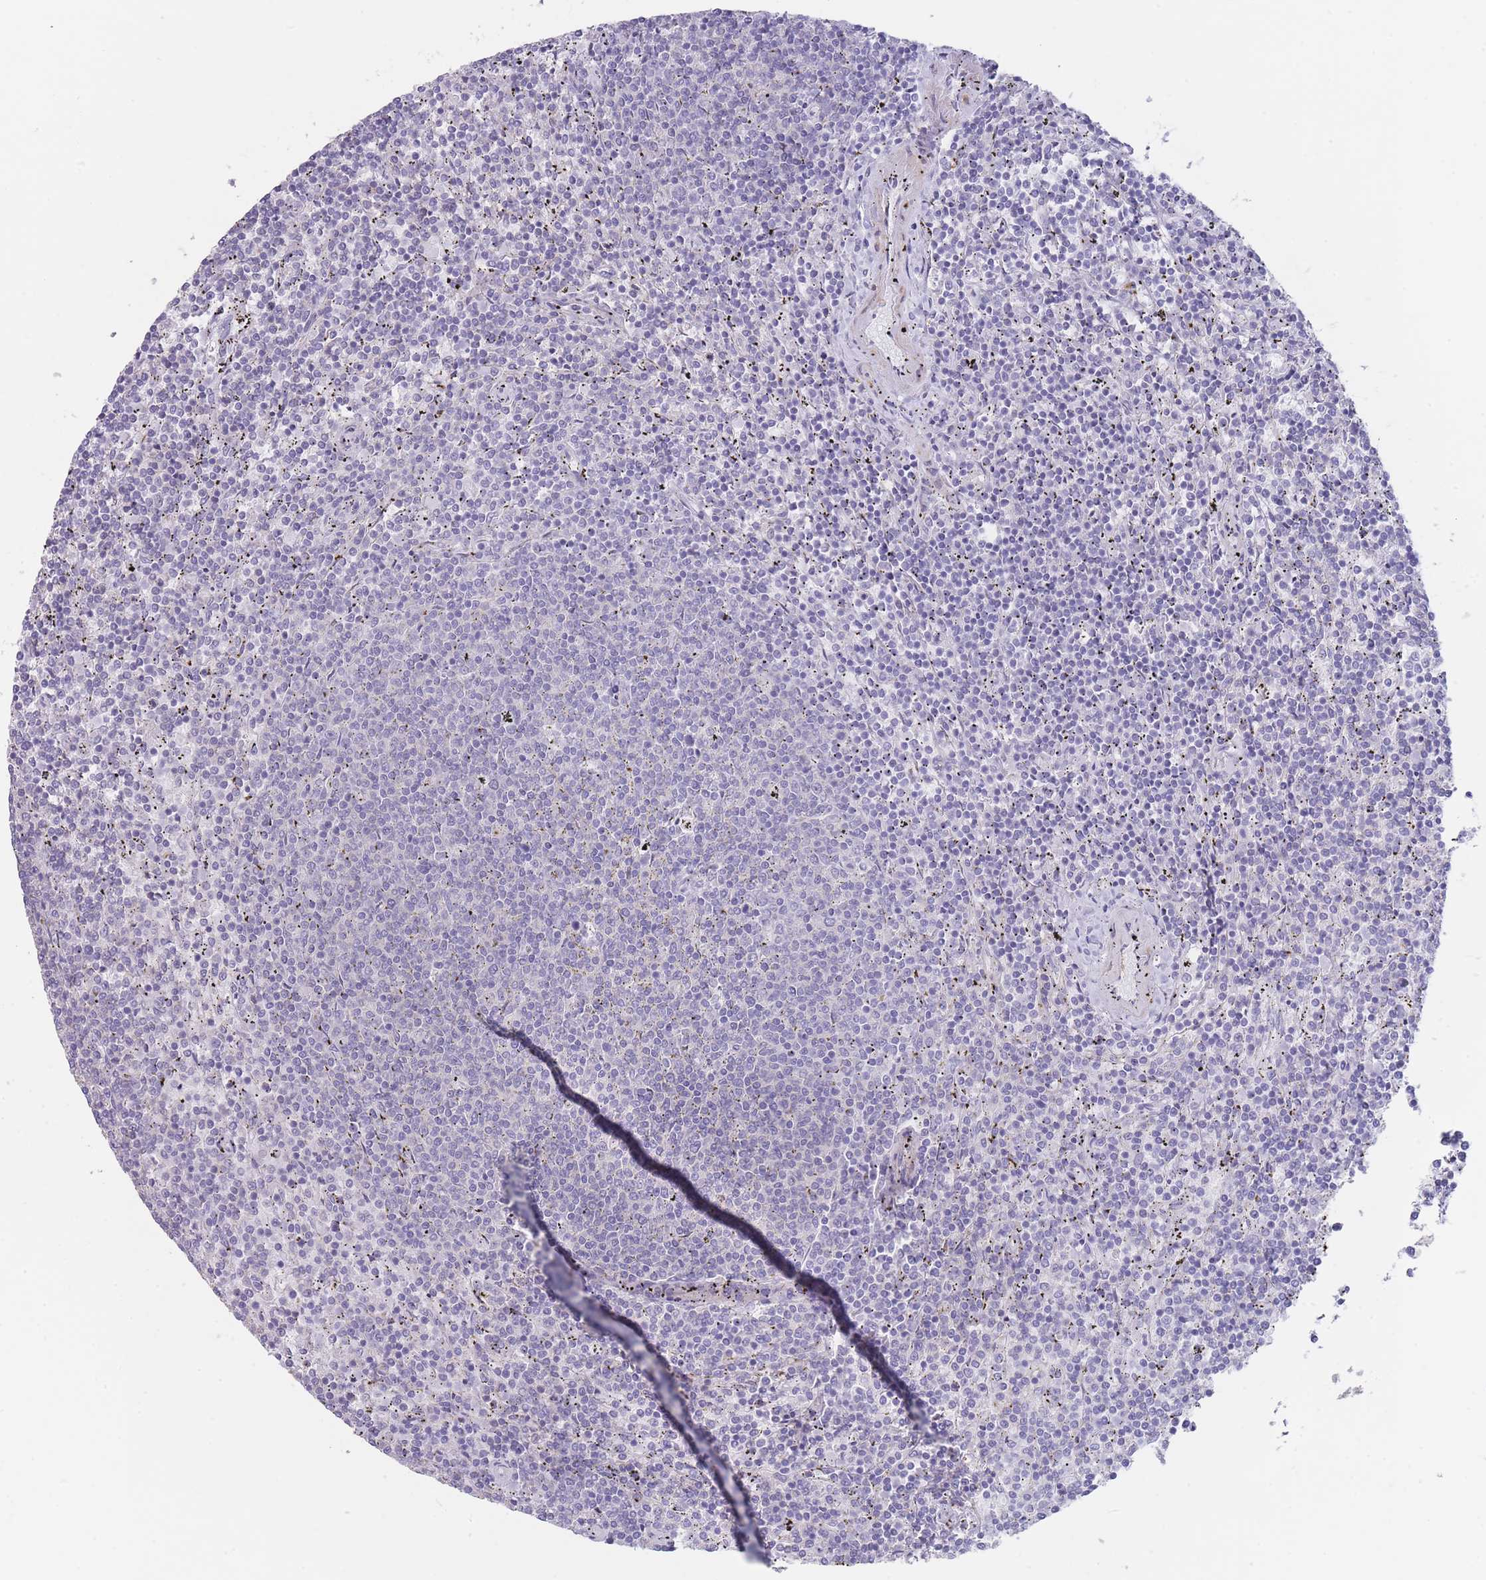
{"staining": {"intensity": "negative", "quantity": "none", "location": "none"}, "tissue": "lymphoma", "cell_type": "Tumor cells", "image_type": "cancer", "snomed": [{"axis": "morphology", "description": "Malignant lymphoma, non-Hodgkin's type, Low grade"}, {"axis": "topography", "description": "Spleen"}], "caption": "Tumor cells show no significant positivity in low-grade malignant lymphoma, non-Hodgkin's type.", "gene": "ASAP3", "patient": {"sex": "female", "age": 50}}